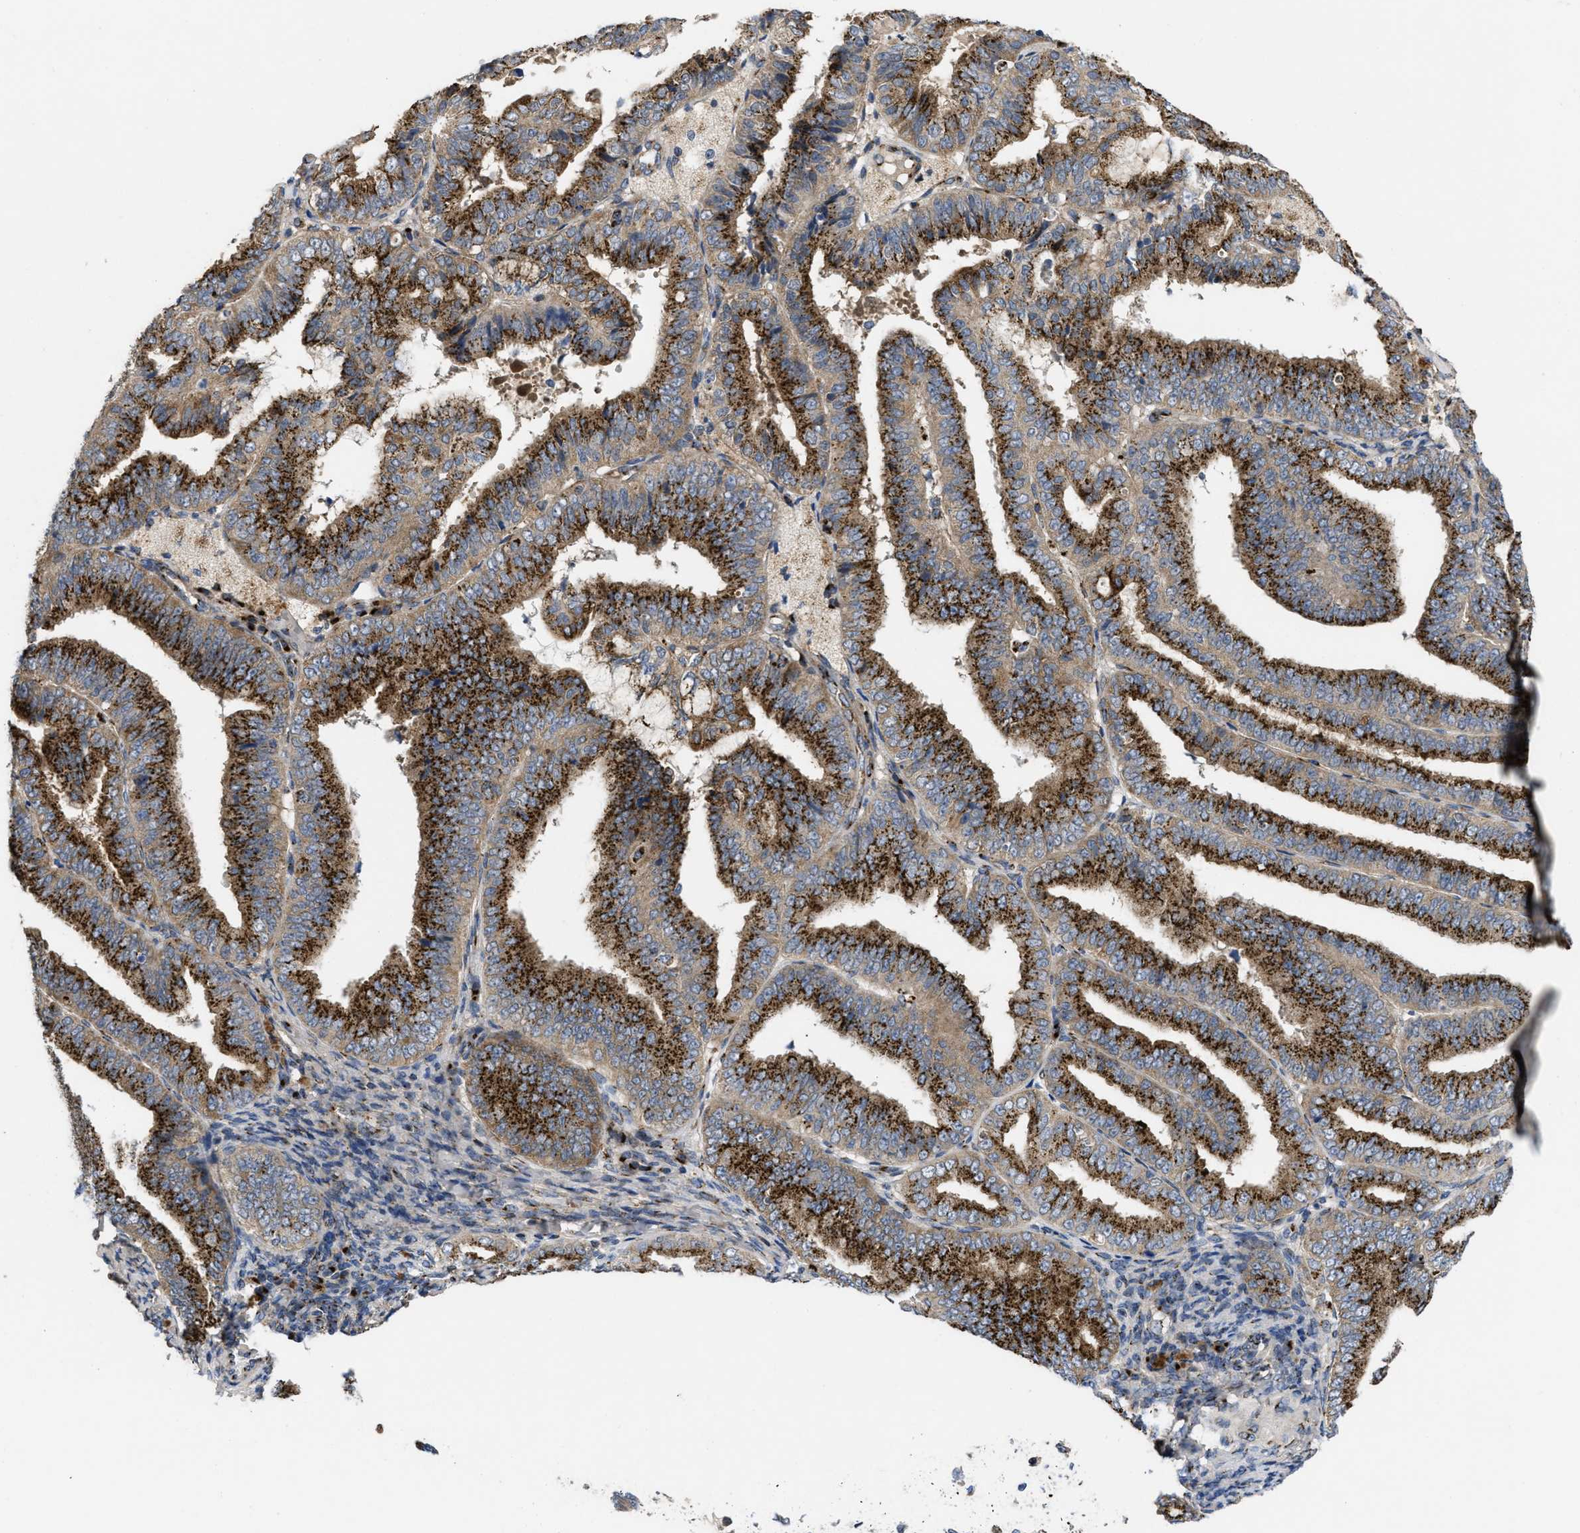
{"staining": {"intensity": "strong", "quantity": "25%-75%", "location": "cytoplasmic/membranous"}, "tissue": "endometrial cancer", "cell_type": "Tumor cells", "image_type": "cancer", "snomed": [{"axis": "morphology", "description": "Adenocarcinoma, NOS"}, {"axis": "topography", "description": "Endometrium"}], "caption": "This photomicrograph exhibits immunohistochemistry staining of human endometrial cancer, with high strong cytoplasmic/membranous staining in about 25%-75% of tumor cells.", "gene": "ZNF70", "patient": {"sex": "female", "age": 63}}